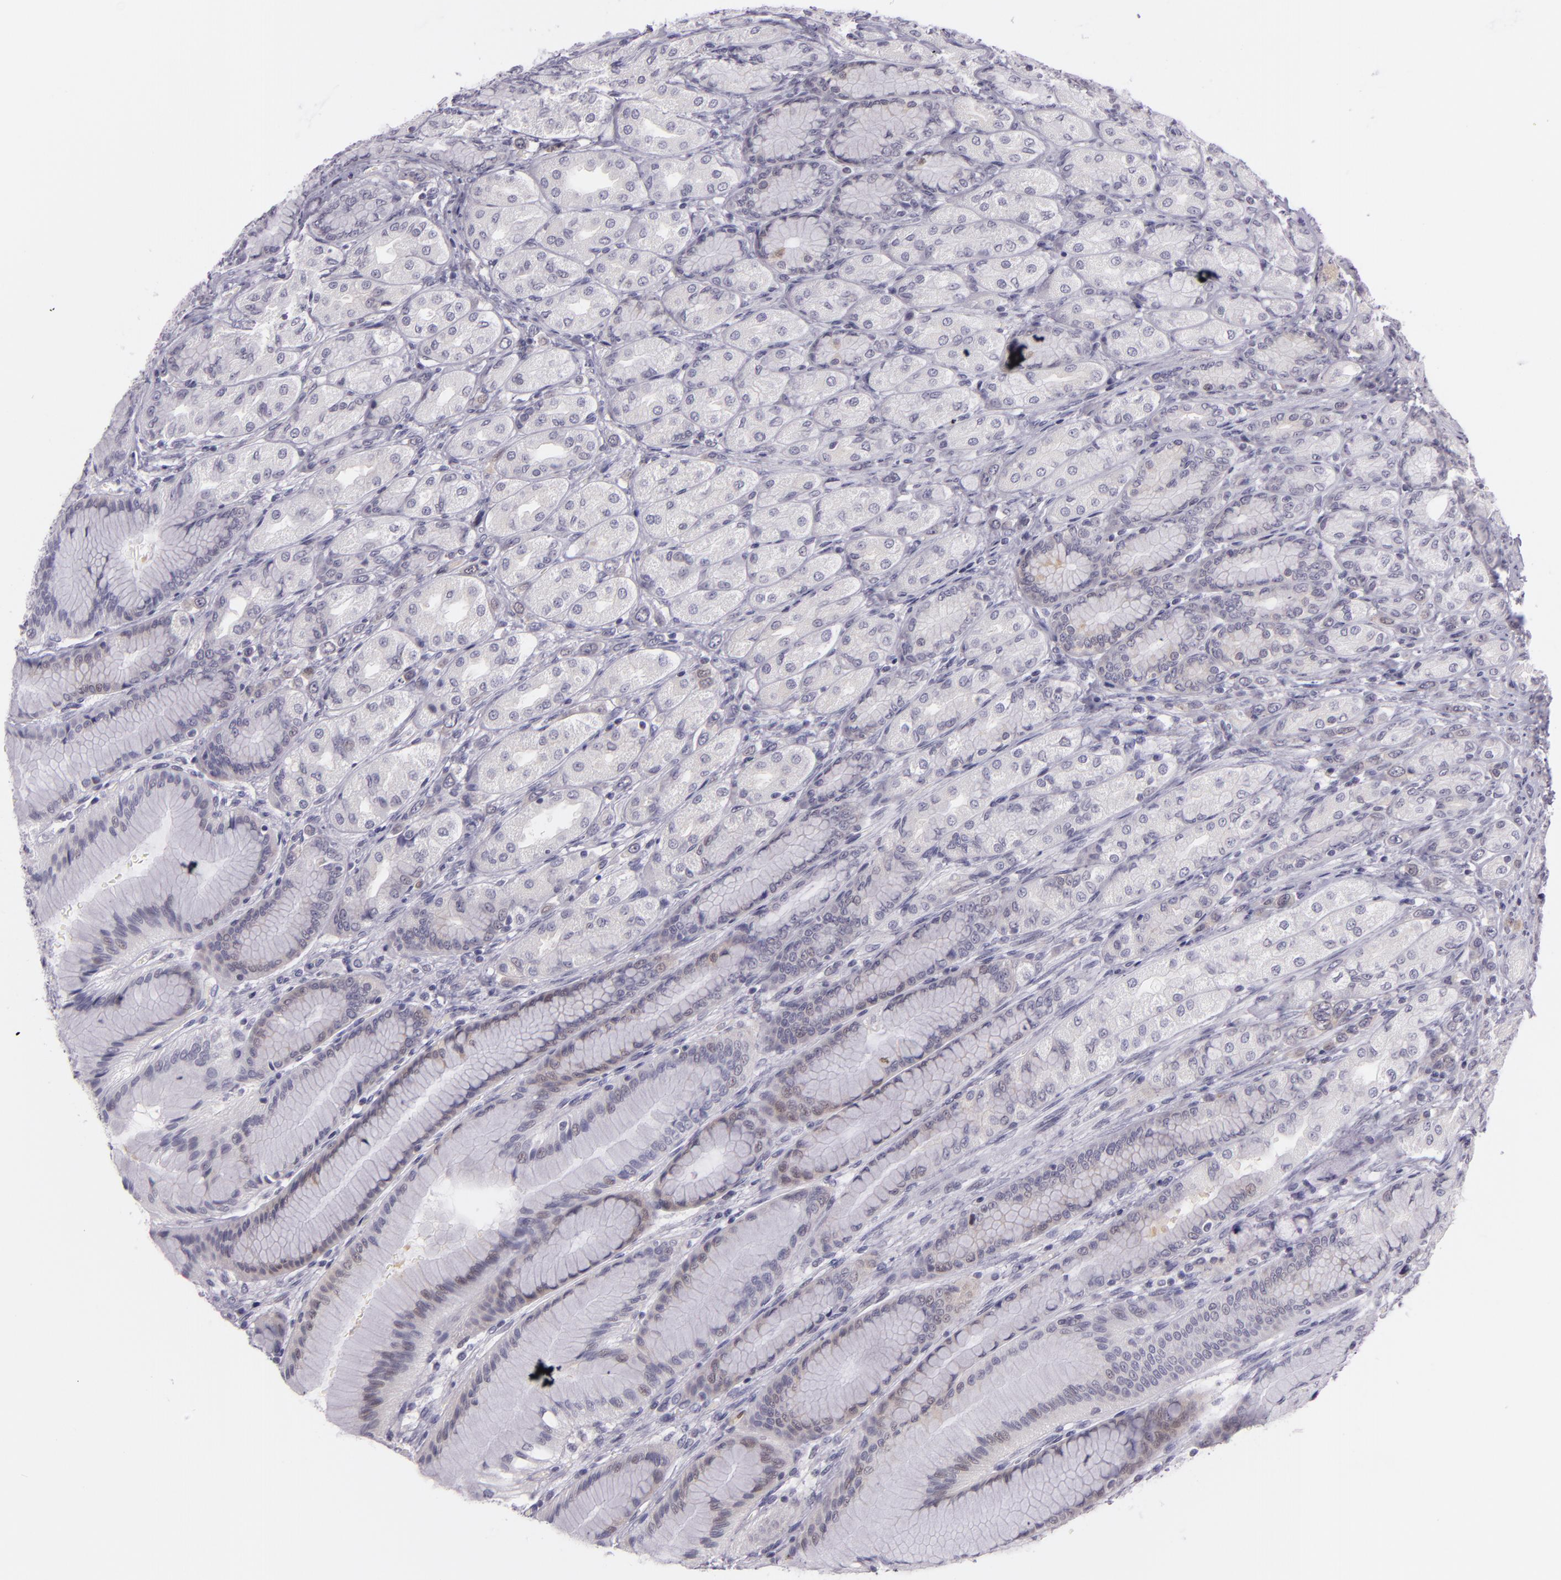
{"staining": {"intensity": "weak", "quantity": "<25%", "location": "cytoplasmic/membranous"}, "tissue": "stomach", "cell_type": "Glandular cells", "image_type": "normal", "snomed": [{"axis": "morphology", "description": "Normal tissue, NOS"}, {"axis": "morphology", "description": "Adenocarcinoma, NOS"}, {"axis": "topography", "description": "Stomach"}, {"axis": "topography", "description": "Stomach, lower"}], "caption": "High power microscopy photomicrograph of an immunohistochemistry image of normal stomach, revealing no significant positivity in glandular cells.", "gene": "HSP90AA1", "patient": {"sex": "female", "age": 65}}